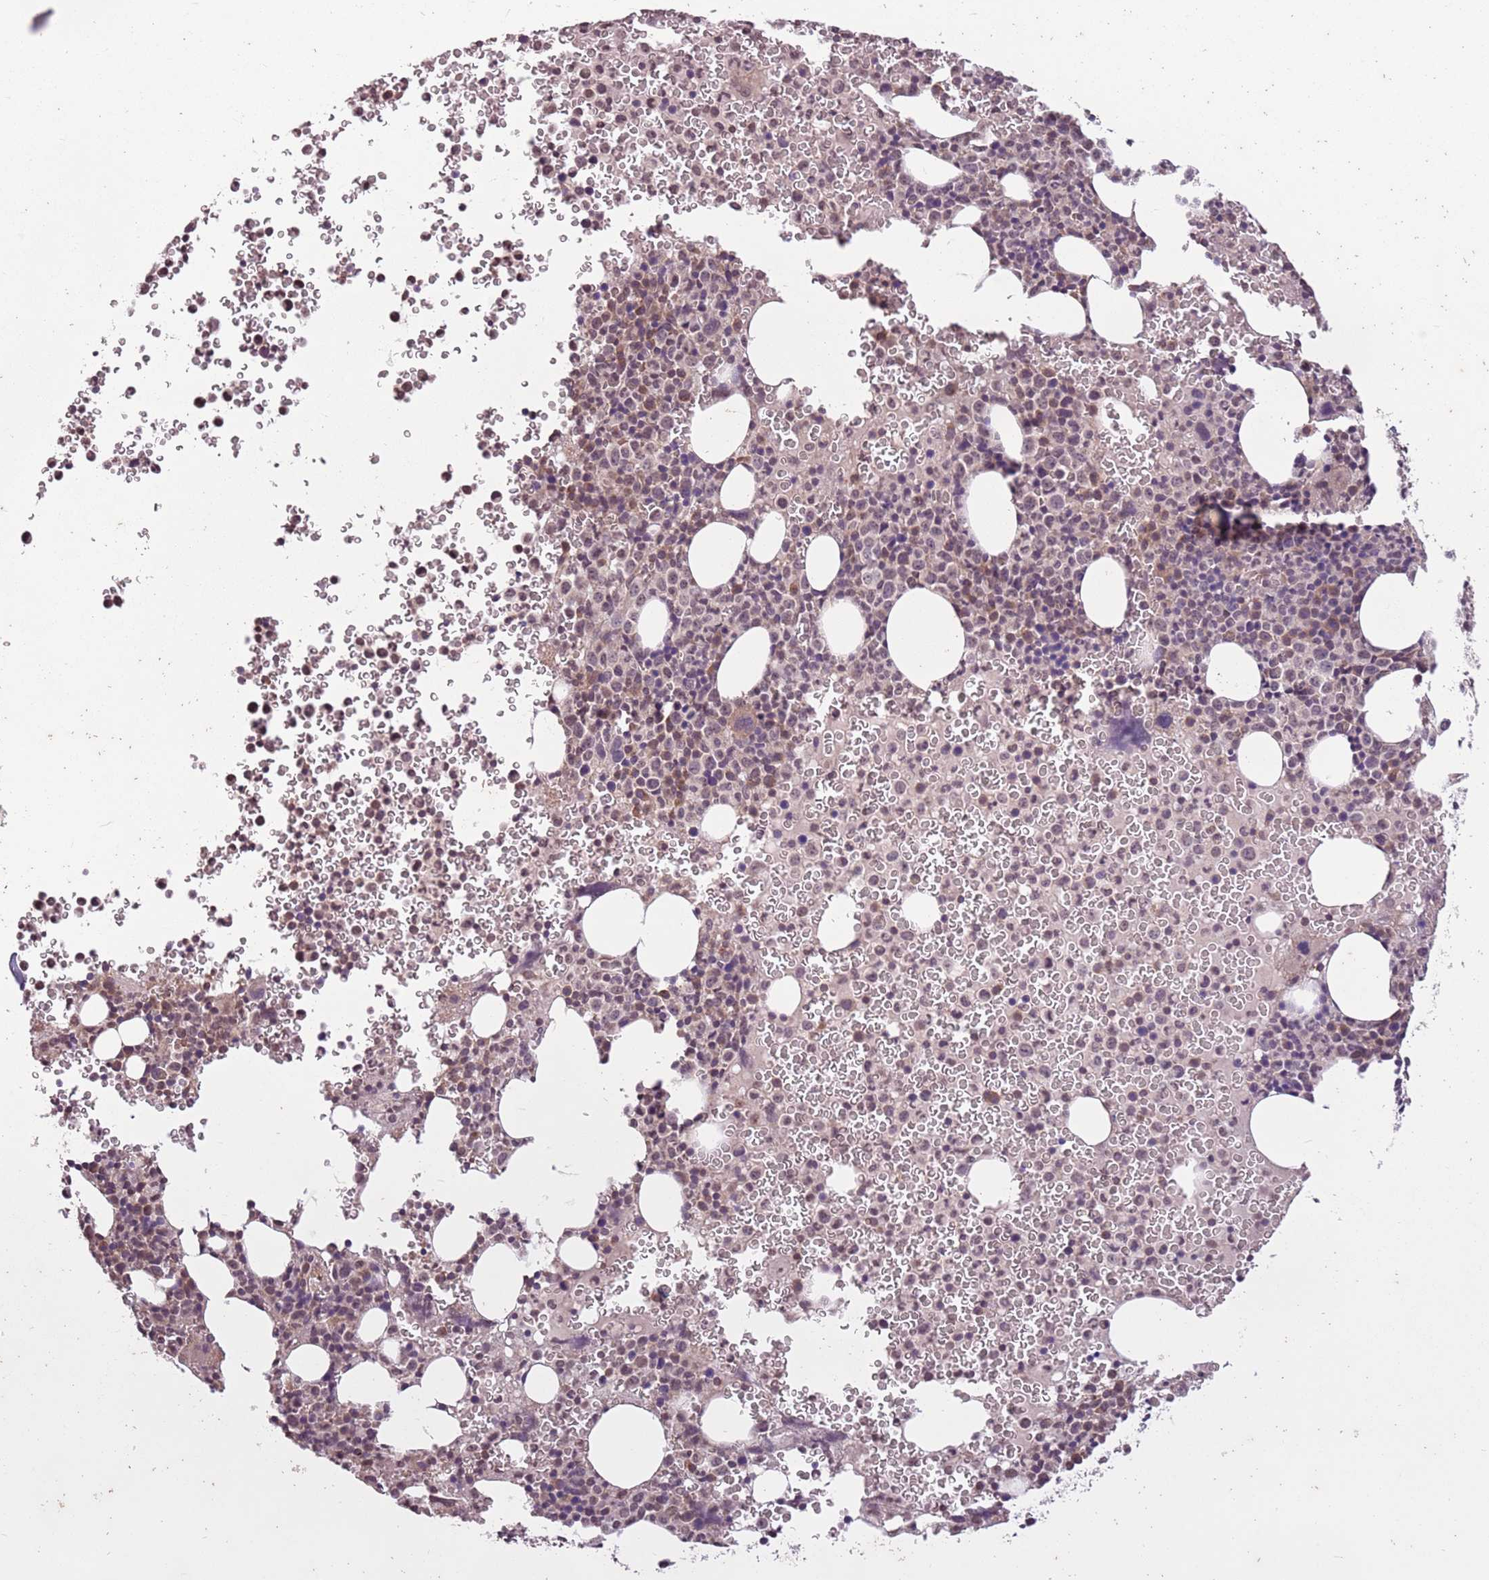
{"staining": {"intensity": "weak", "quantity": "<25%", "location": "cytoplasmic/membranous"}, "tissue": "bone marrow", "cell_type": "Hematopoietic cells", "image_type": "normal", "snomed": [{"axis": "morphology", "description": "Normal tissue, NOS"}, {"axis": "topography", "description": "Bone marrow"}], "caption": "IHC photomicrograph of normal human bone marrow stained for a protein (brown), which reveals no staining in hematopoietic cells.", "gene": "CAPN9", "patient": {"sex": "female", "age": 54}}